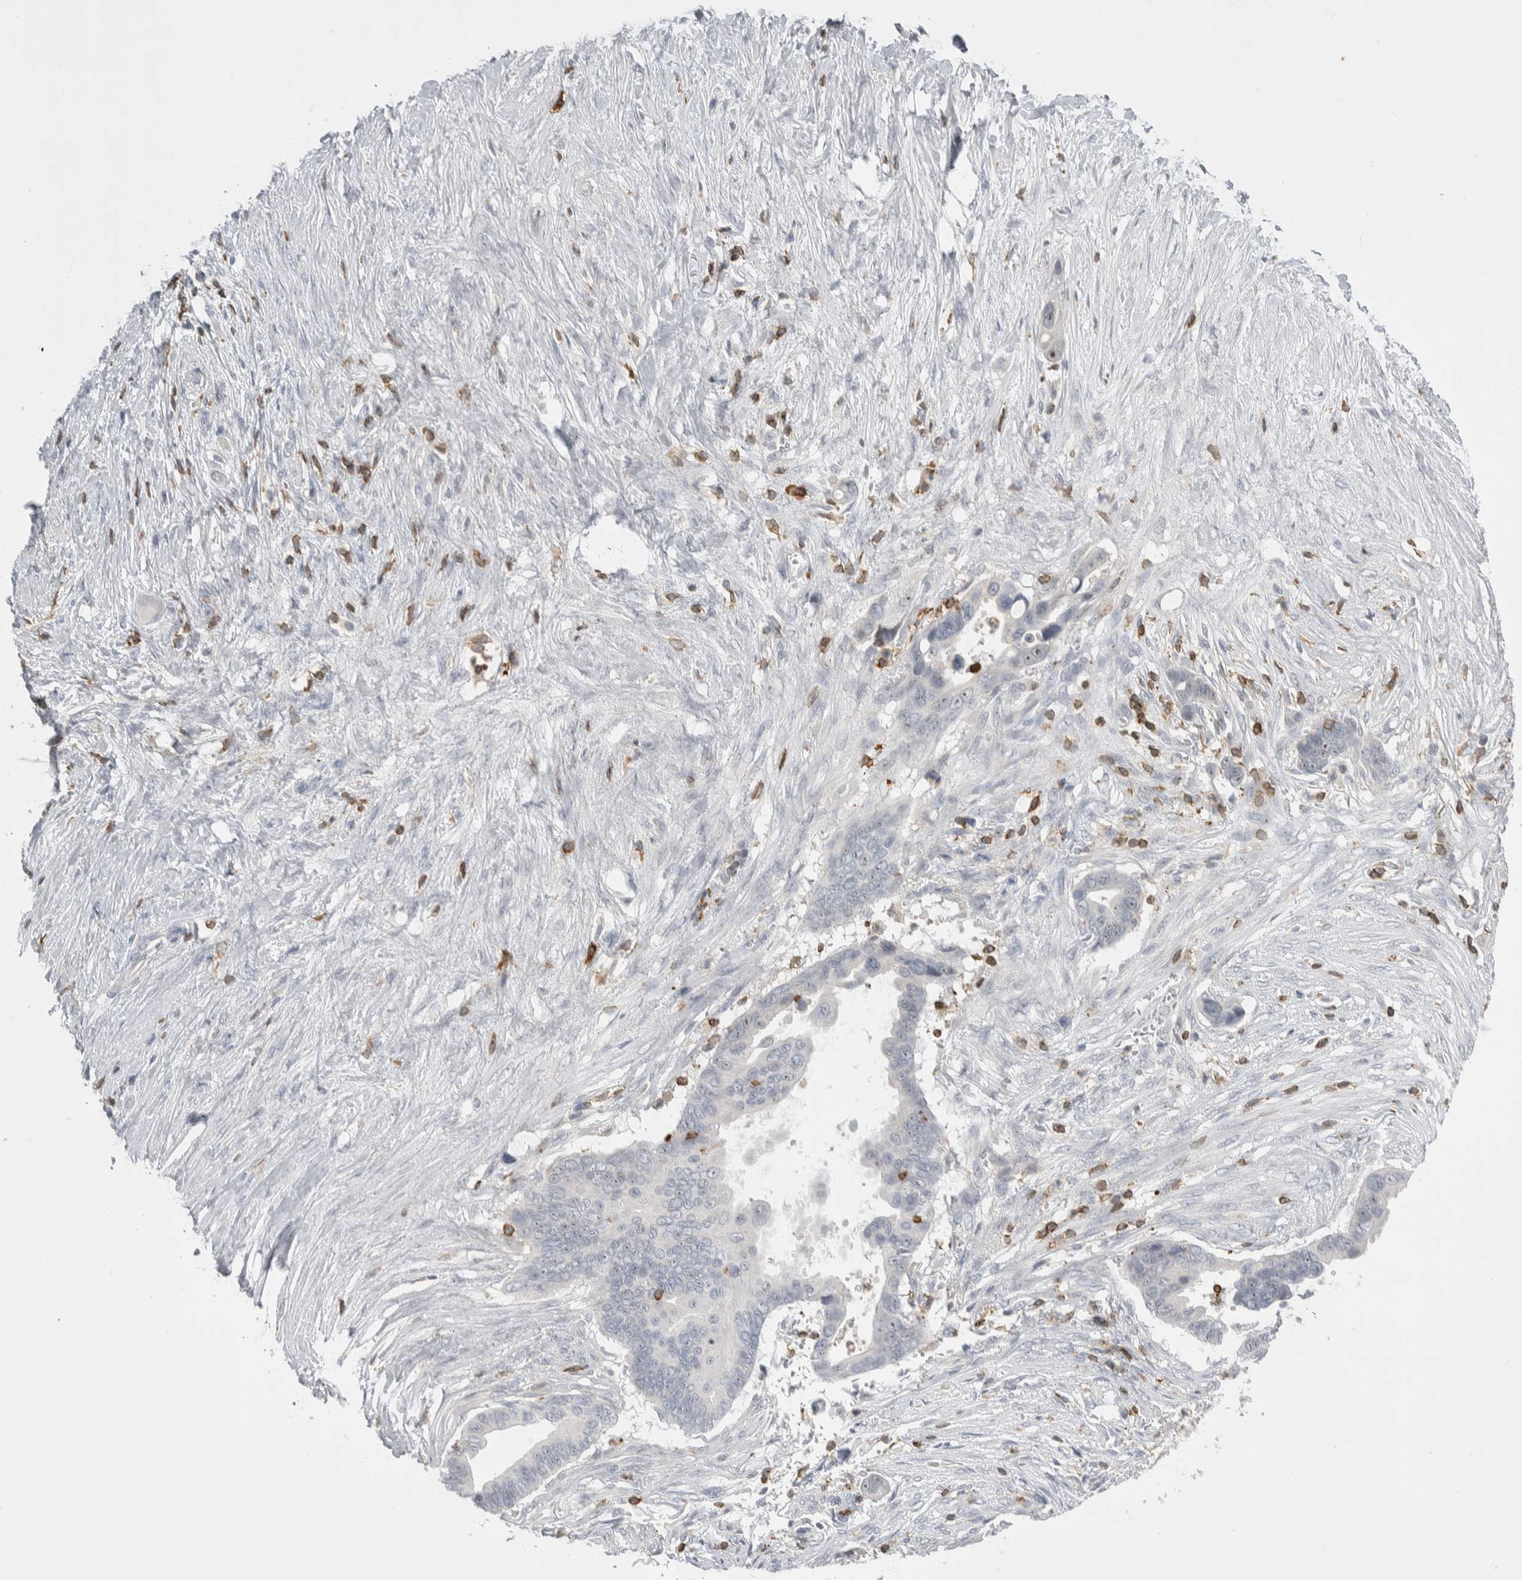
{"staining": {"intensity": "weak", "quantity": "<25%", "location": "nuclear"}, "tissue": "pancreatic cancer", "cell_type": "Tumor cells", "image_type": "cancer", "snomed": [{"axis": "morphology", "description": "Adenocarcinoma, NOS"}, {"axis": "topography", "description": "Pancreas"}], "caption": "Photomicrograph shows no significant protein positivity in tumor cells of pancreatic adenocarcinoma. (Brightfield microscopy of DAB IHC at high magnification).", "gene": "CEP295NL", "patient": {"sex": "female", "age": 72}}